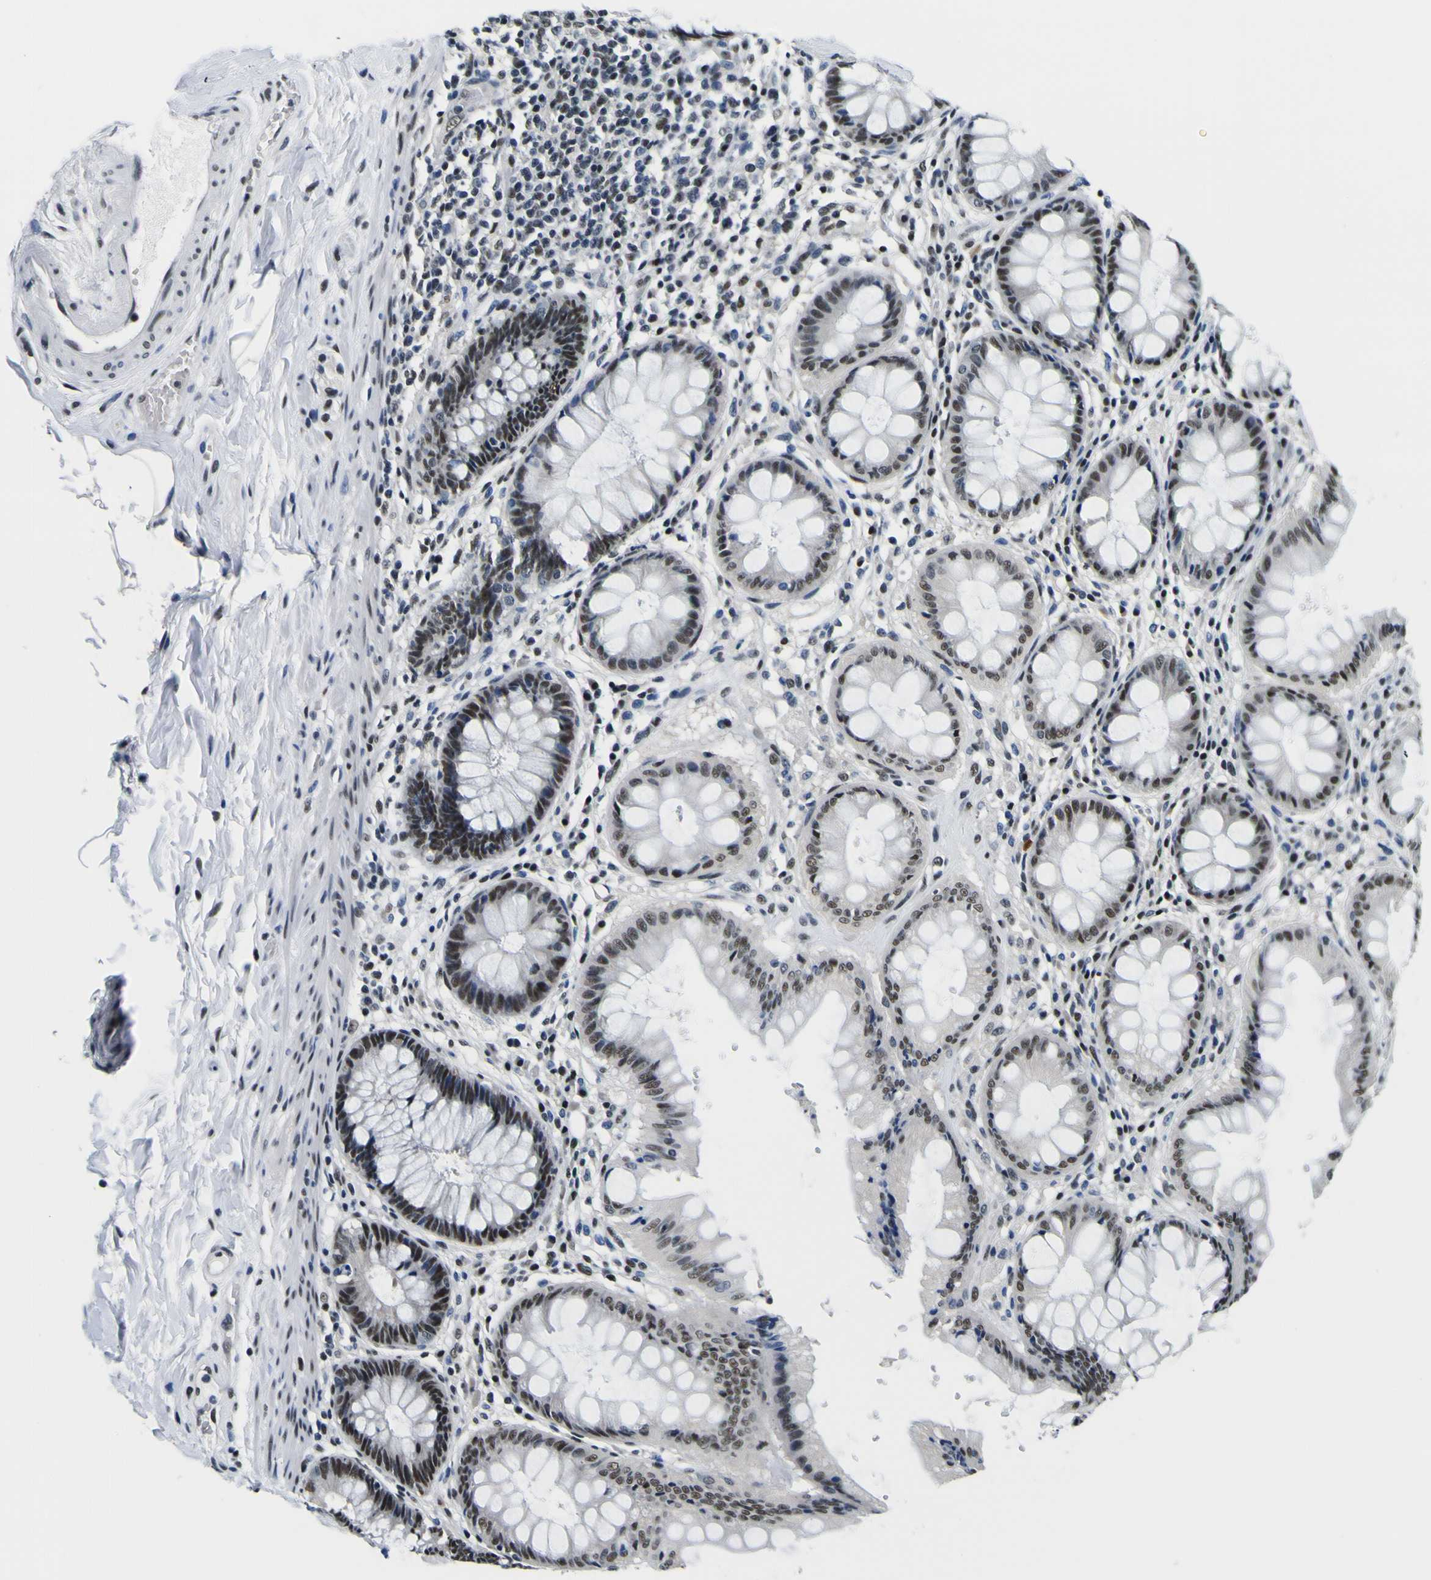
{"staining": {"intensity": "moderate", "quantity": ">75%", "location": "nuclear"}, "tissue": "rectum", "cell_type": "Glandular cells", "image_type": "normal", "snomed": [{"axis": "morphology", "description": "Normal tissue, NOS"}, {"axis": "topography", "description": "Rectum"}], "caption": "Rectum stained with a protein marker displays moderate staining in glandular cells.", "gene": "SP1", "patient": {"sex": "female", "age": 46}}